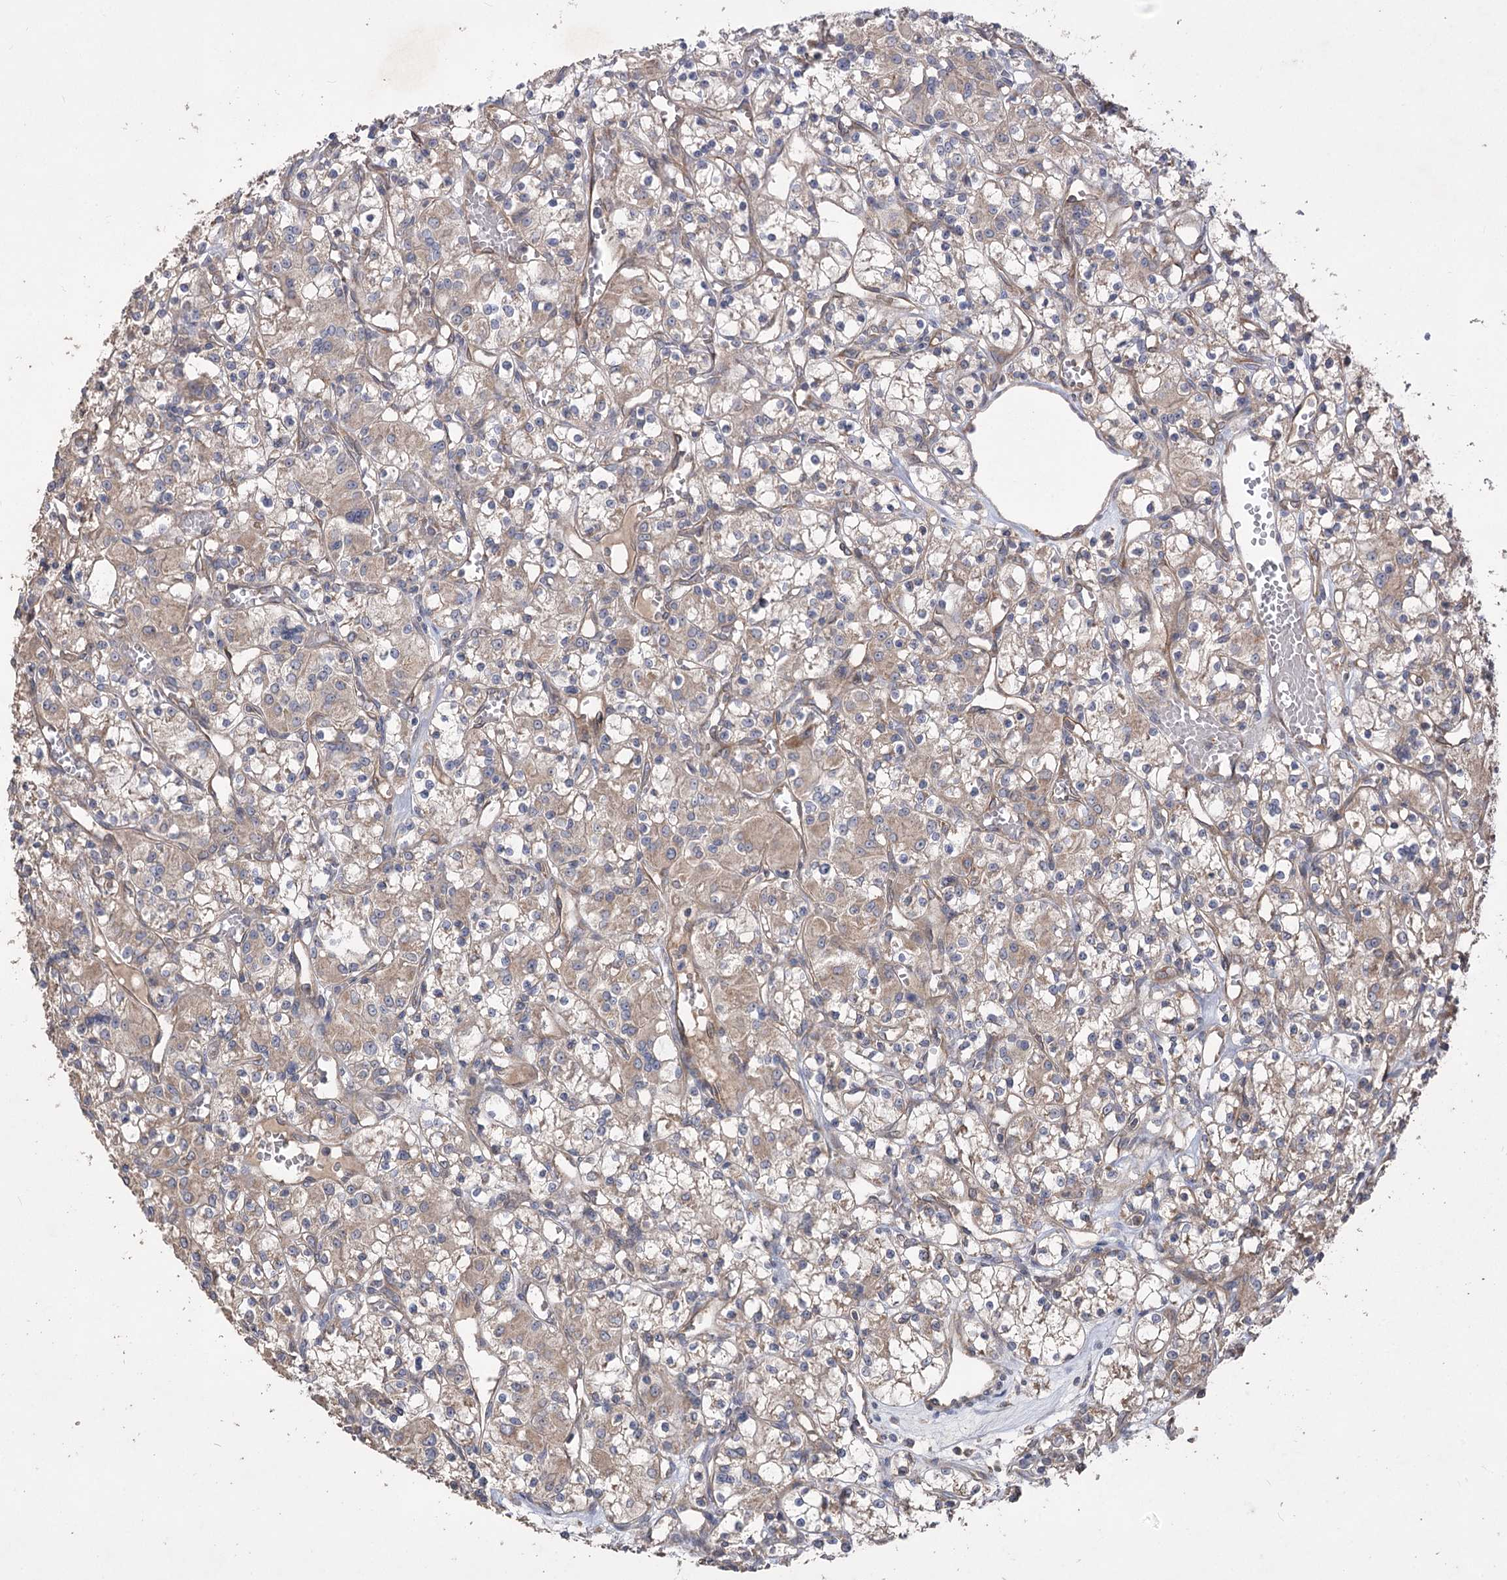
{"staining": {"intensity": "weak", "quantity": ">75%", "location": "cytoplasmic/membranous"}, "tissue": "renal cancer", "cell_type": "Tumor cells", "image_type": "cancer", "snomed": [{"axis": "morphology", "description": "Adenocarcinoma, NOS"}, {"axis": "topography", "description": "Kidney"}], "caption": "About >75% of tumor cells in adenocarcinoma (renal) reveal weak cytoplasmic/membranous protein positivity as visualized by brown immunohistochemical staining.", "gene": "RIN2", "patient": {"sex": "female", "age": 59}}